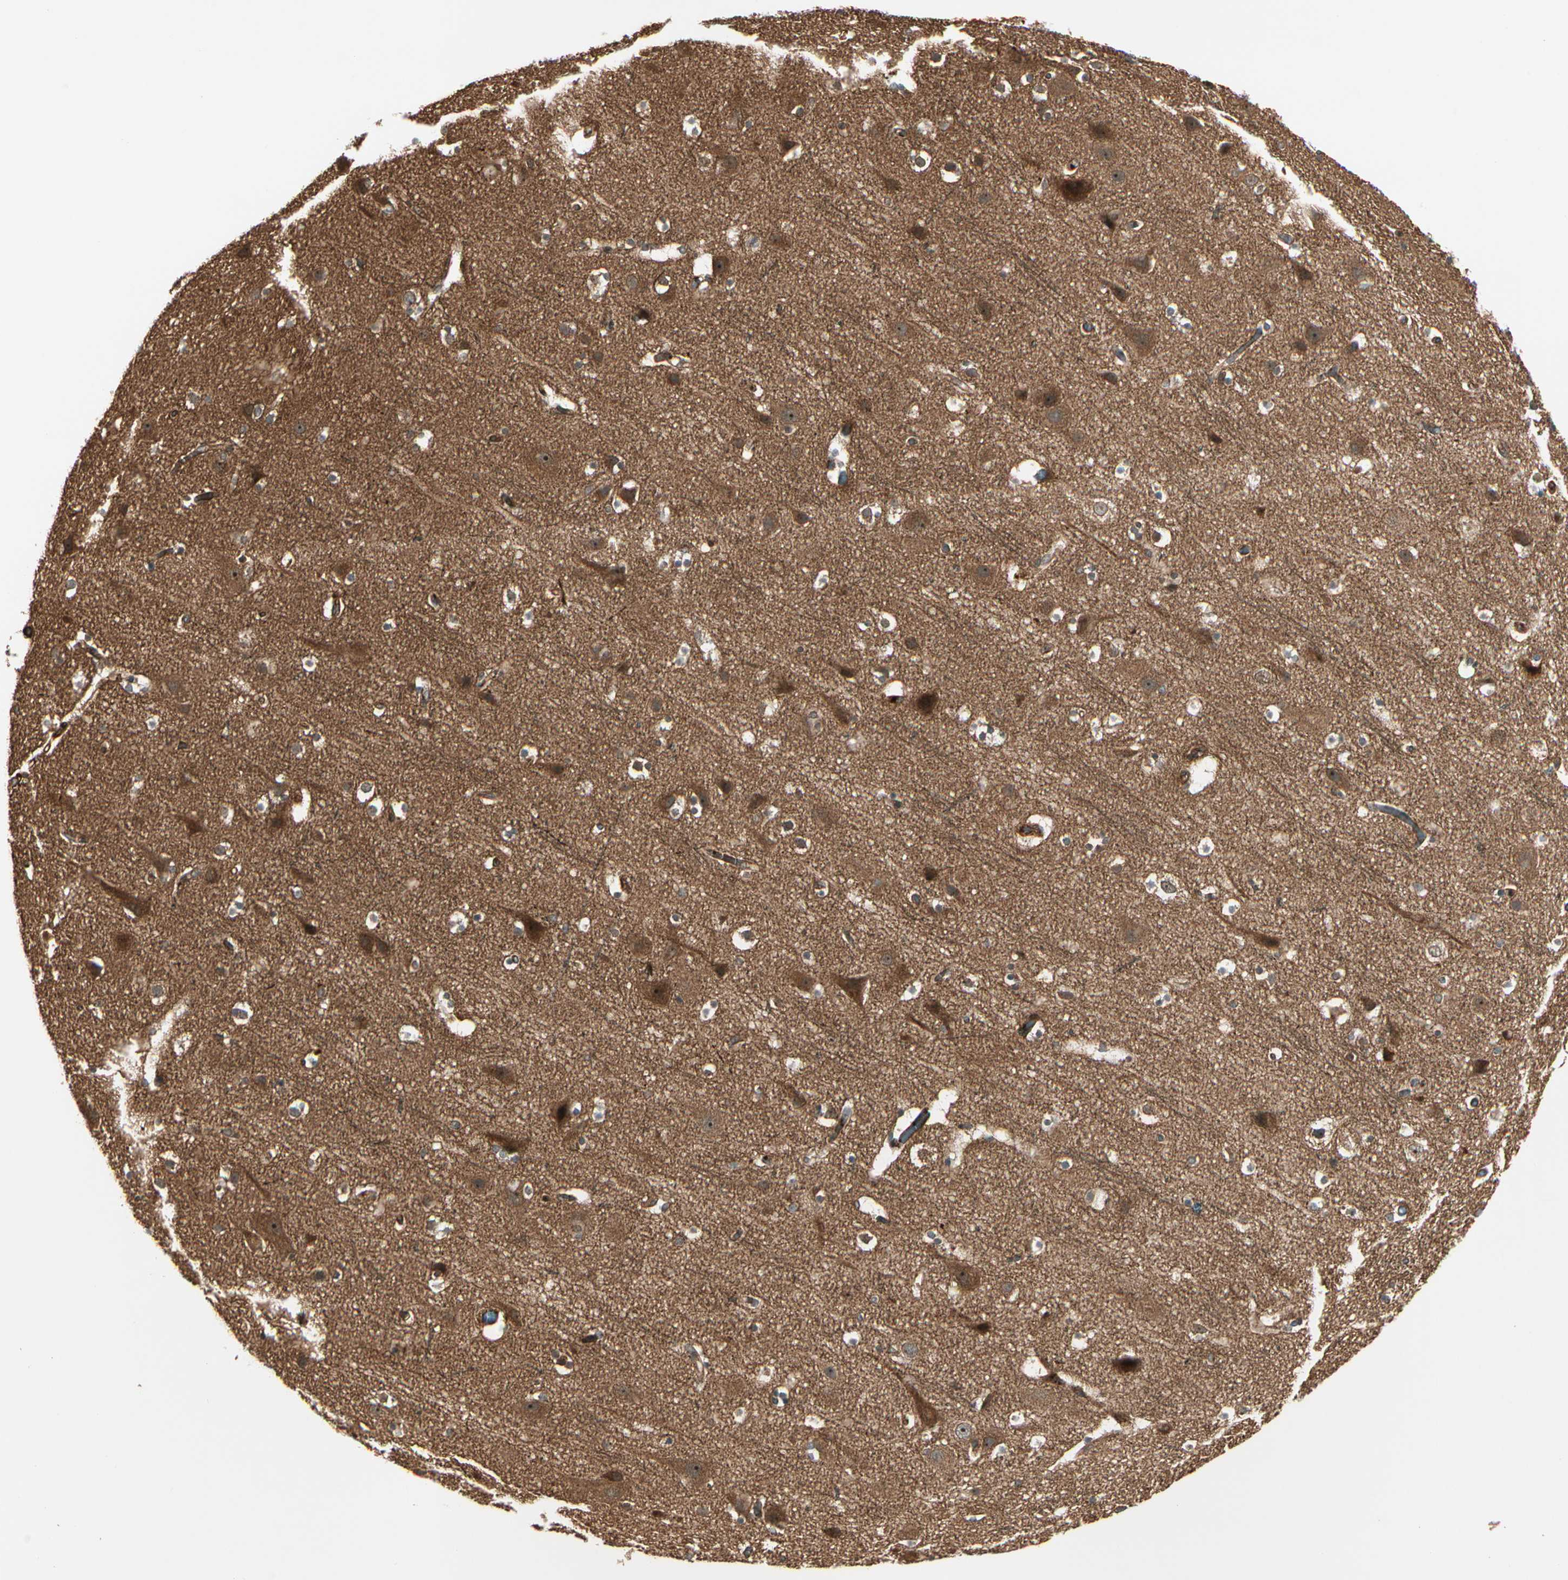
{"staining": {"intensity": "strong", "quantity": ">75%", "location": "cytoplasmic/membranous"}, "tissue": "cerebral cortex", "cell_type": "Endothelial cells", "image_type": "normal", "snomed": [{"axis": "morphology", "description": "Normal tissue, NOS"}, {"axis": "topography", "description": "Cerebral cortex"}], "caption": "The histopathology image demonstrates immunohistochemical staining of unremarkable cerebral cortex. There is strong cytoplasmic/membranous positivity is present in about >75% of endothelial cells. (DAB IHC with brightfield microscopy, high magnification).", "gene": "FKBP15", "patient": {"sex": "male", "age": 45}}